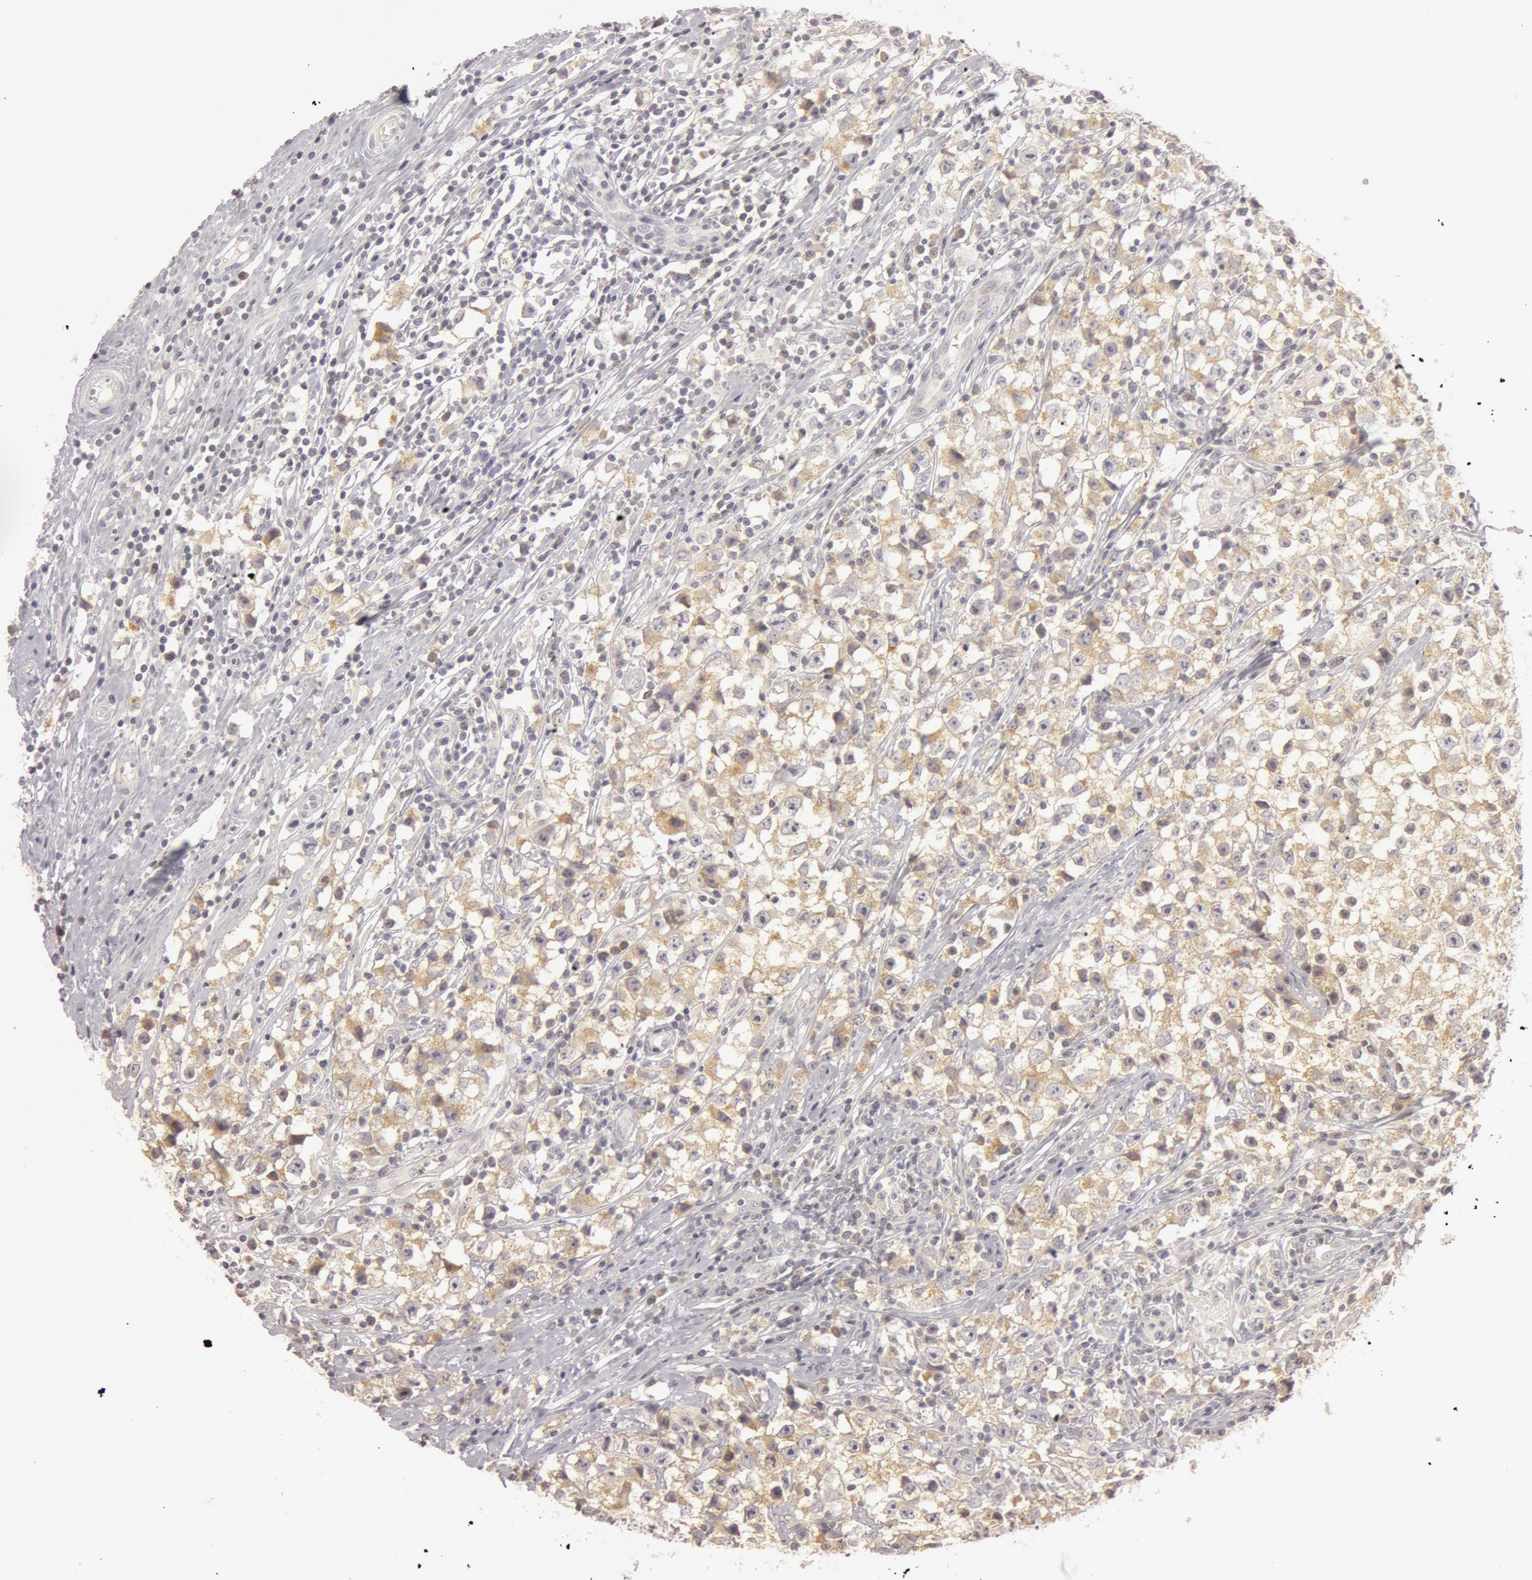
{"staining": {"intensity": "moderate", "quantity": "25%-75%", "location": "cytoplasmic/membranous"}, "tissue": "testis cancer", "cell_type": "Tumor cells", "image_type": "cancer", "snomed": [{"axis": "morphology", "description": "Seminoma, NOS"}, {"axis": "topography", "description": "Testis"}], "caption": "Testis seminoma stained for a protein displays moderate cytoplasmic/membranous positivity in tumor cells.", "gene": "RALGAPA1", "patient": {"sex": "male", "age": 35}}